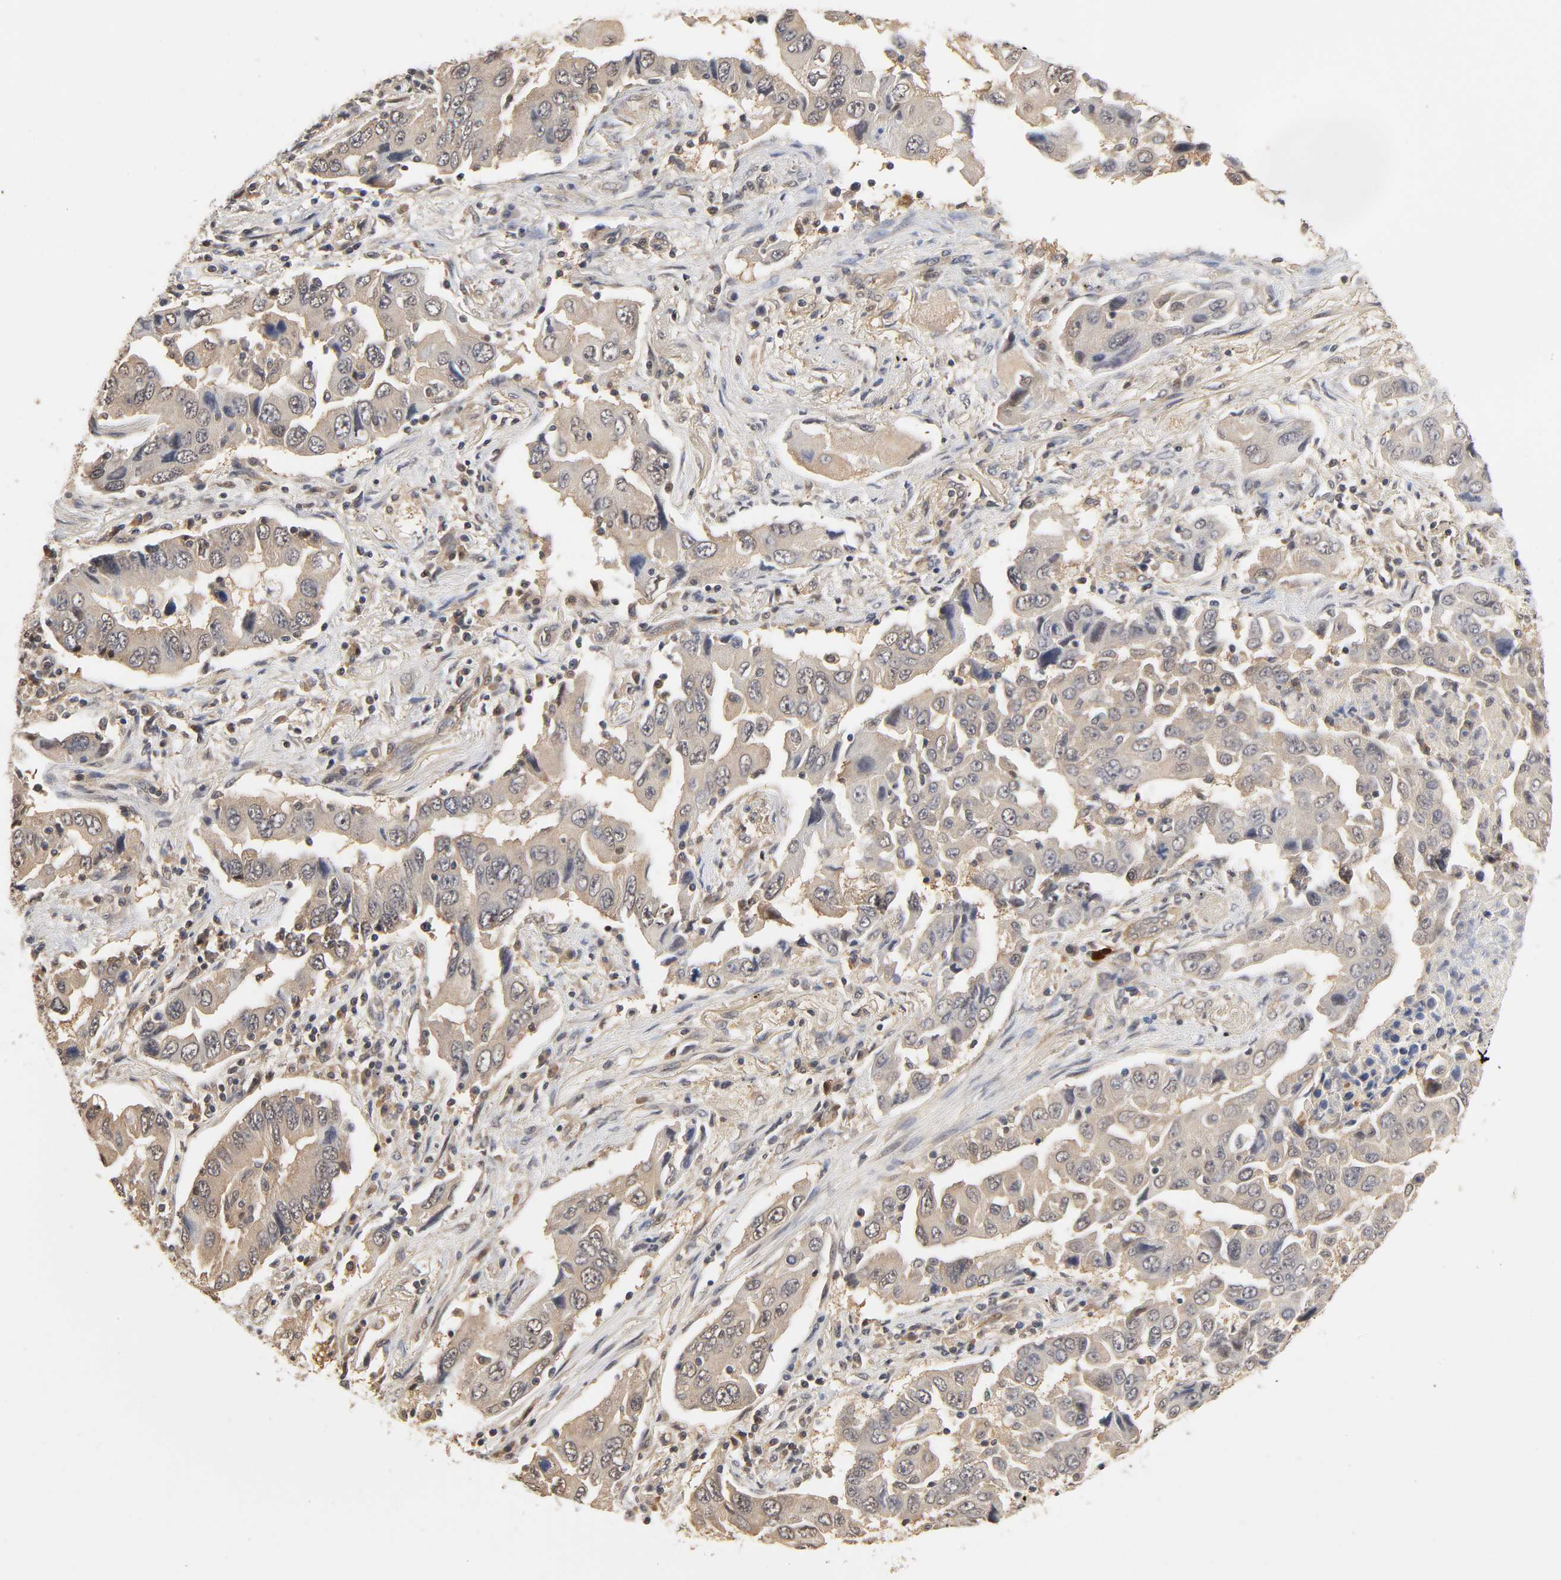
{"staining": {"intensity": "weak", "quantity": ">75%", "location": "cytoplasmic/membranous"}, "tissue": "lung cancer", "cell_type": "Tumor cells", "image_type": "cancer", "snomed": [{"axis": "morphology", "description": "Adenocarcinoma, NOS"}, {"axis": "topography", "description": "Lung"}], "caption": "Protein staining demonstrates weak cytoplasmic/membranous staining in approximately >75% of tumor cells in lung cancer. Nuclei are stained in blue.", "gene": "PDE5A", "patient": {"sex": "female", "age": 65}}